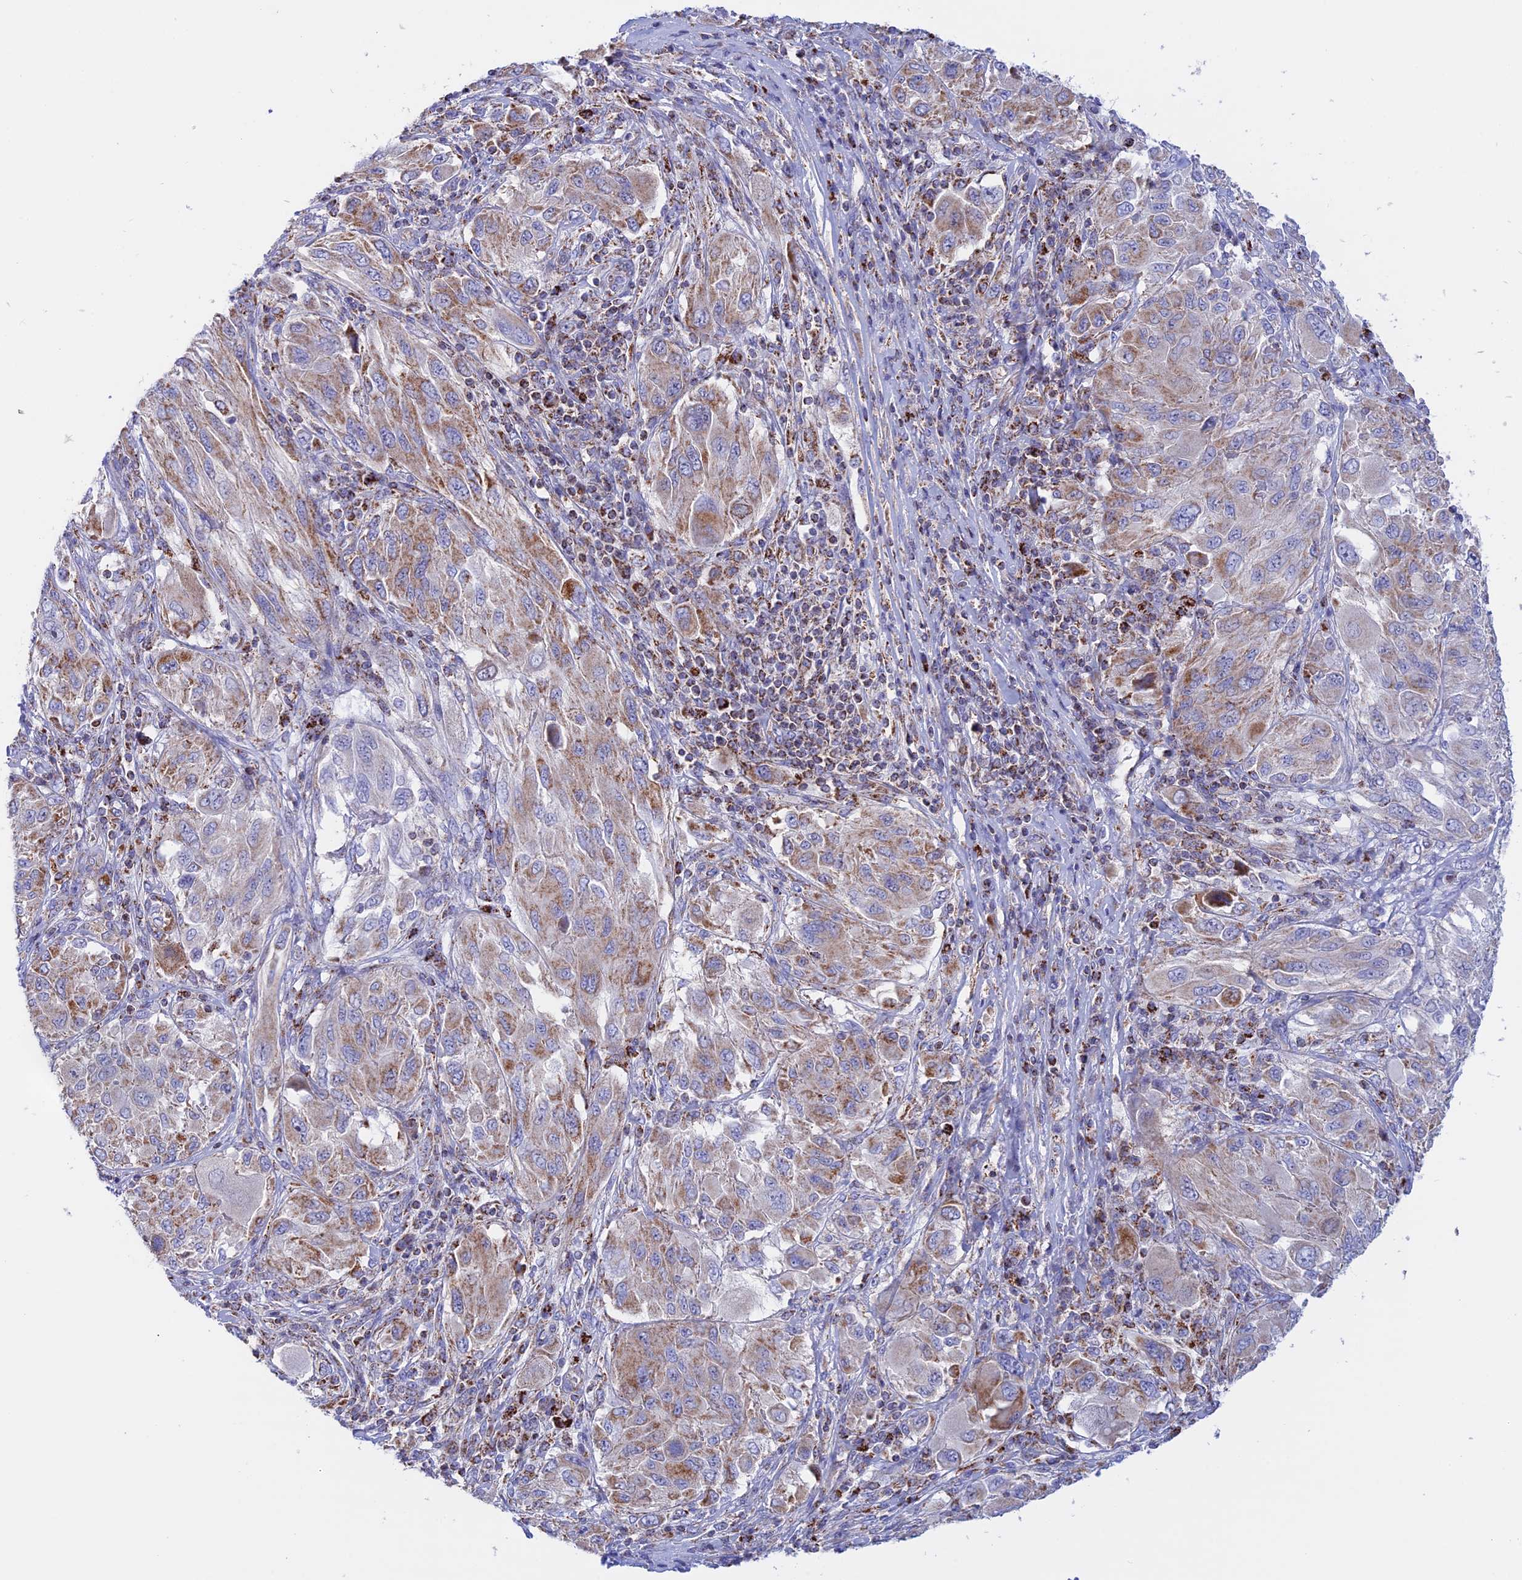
{"staining": {"intensity": "moderate", "quantity": "25%-75%", "location": "cytoplasmic/membranous"}, "tissue": "melanoma", "cell_type": "Tumor cells", "image_type": "cancer", "snomed": [{"axis": "morphology", "description": "Malignant melanoma, NOS"}, {"axis": "topography", "description": "Skin"}], "caption": "Immunohistochemistry histopathology image of human malignant melanoma stained for a protein (brown), which exhibits medium levels of moderate cytoplasmic/membranous positivity in approximately 25%-75% of tumor cells.", "gene": "GCDH", "patient": {"sex": "female", "age": 91}}